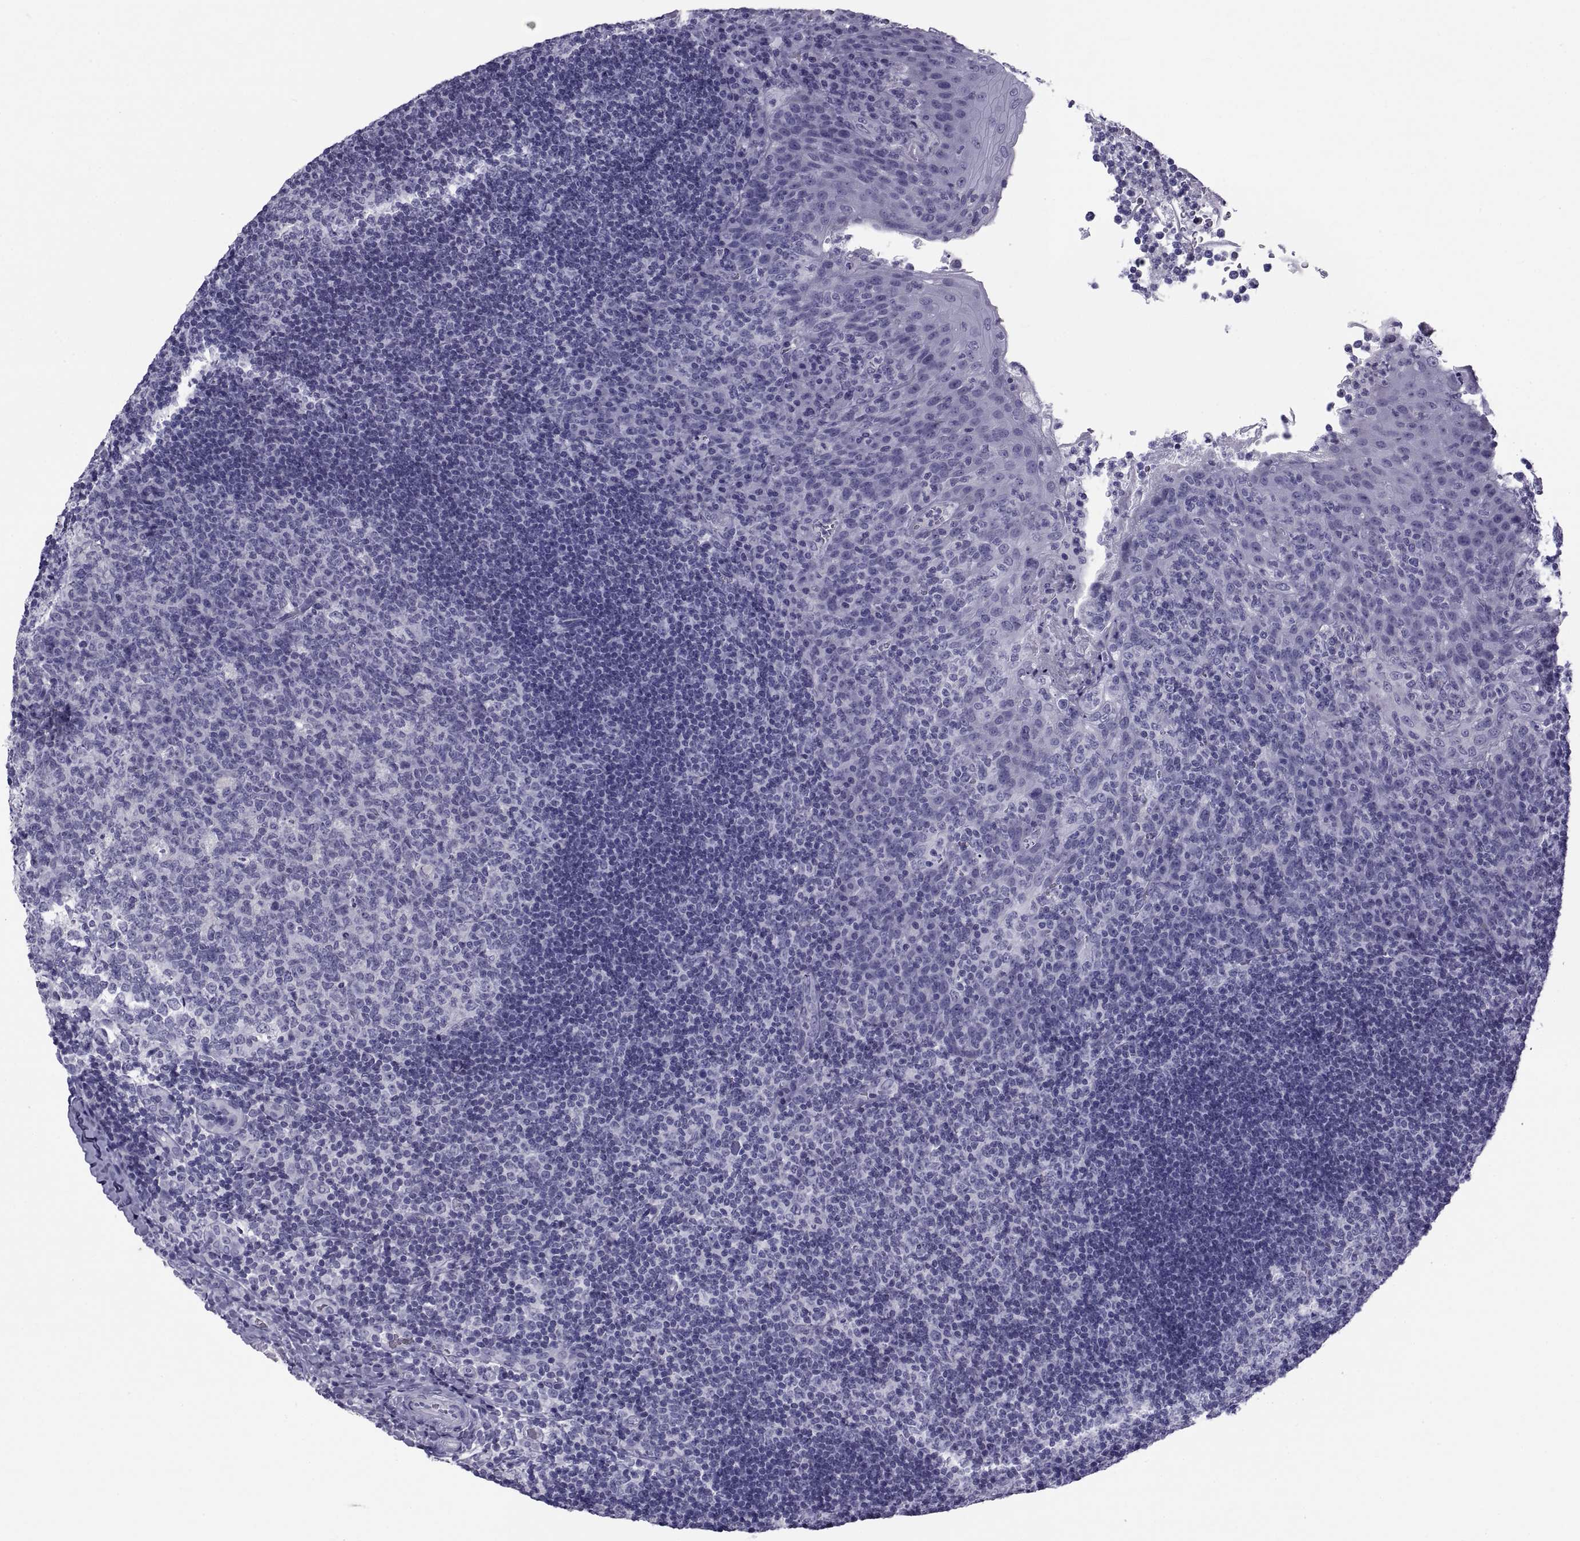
{"staining": {"intensity": "negative", "quantity": "none", "location": "none"}, "tissue": "tonsil", "cell_type": "Germinal center cells", "image_type": "normal", "snomed": [{"axis": "morphology", "description": "Normal tissue, NOS"}, {"axis": "topography", "description": "Tonsil"}], "caption": "An image of human tonsil is negative for staining in germinal center cells. The staining was performed using DAB (3,3'-diaminobenzidine) to visualize the protein expression in brown, while the nuclei were stained in blue with hematoxylin (Magnification: 20x).", "gene": "NPTX2", "patient": {"sex": "male", "age": 17}}